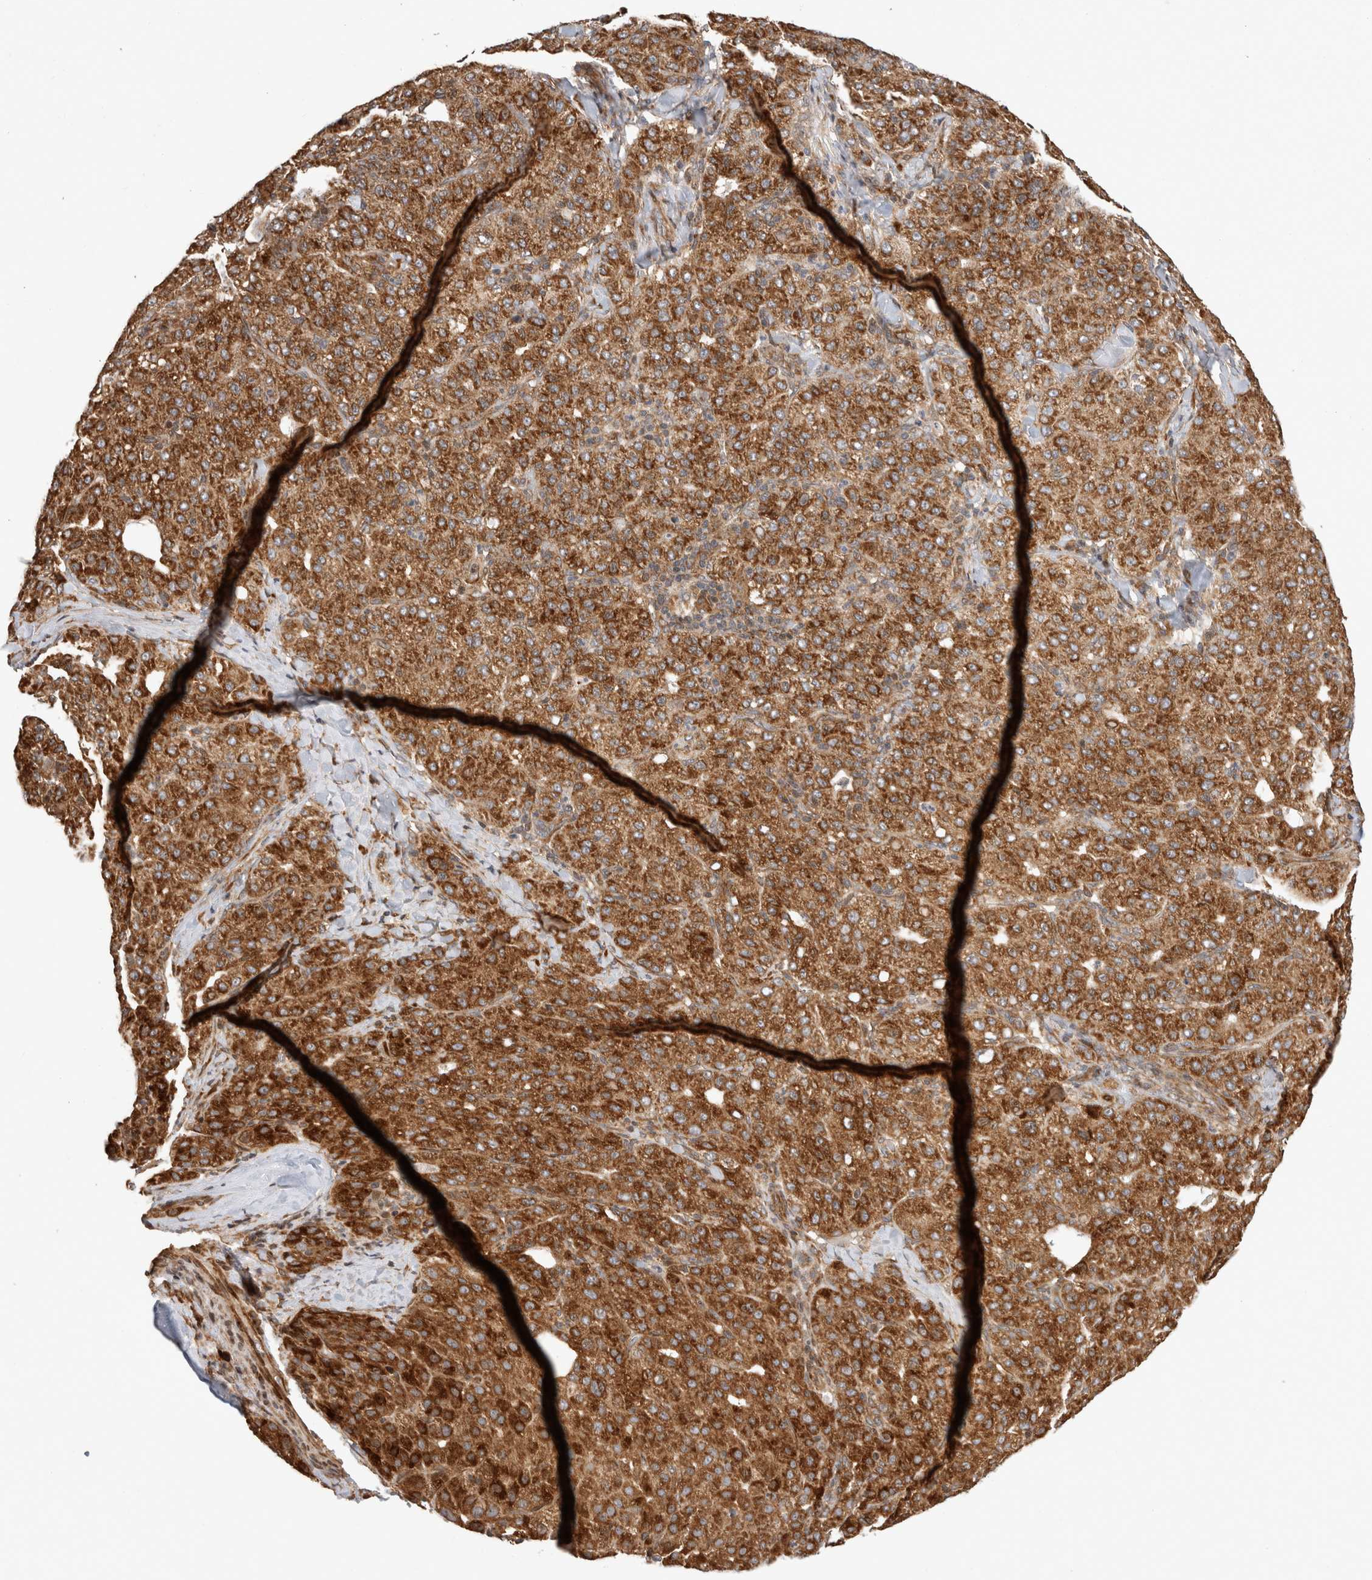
{"staining": {"intensity": "moderate", "quantity": ">75%", "location": "cytoplasmic/membranous"}, "tissue": "liver cancer", "cell_type": "Tumor cells", "image_type": "cancer", "snomed": [{"axis": "morphology", "description": "Carcinoma, Hepatocellular, NOS"}, {"axis": "topography", "description": "Liver"}], "caption": "Liver cancer (hepatocellular carcinoma) stained for a protein (brown) shows moderate cytoplasmic/membranous positive positivity in approximately >75% of tumor cells.", "gene": "PCDHB15", "patient": {"sex": "male", "age": 65}}